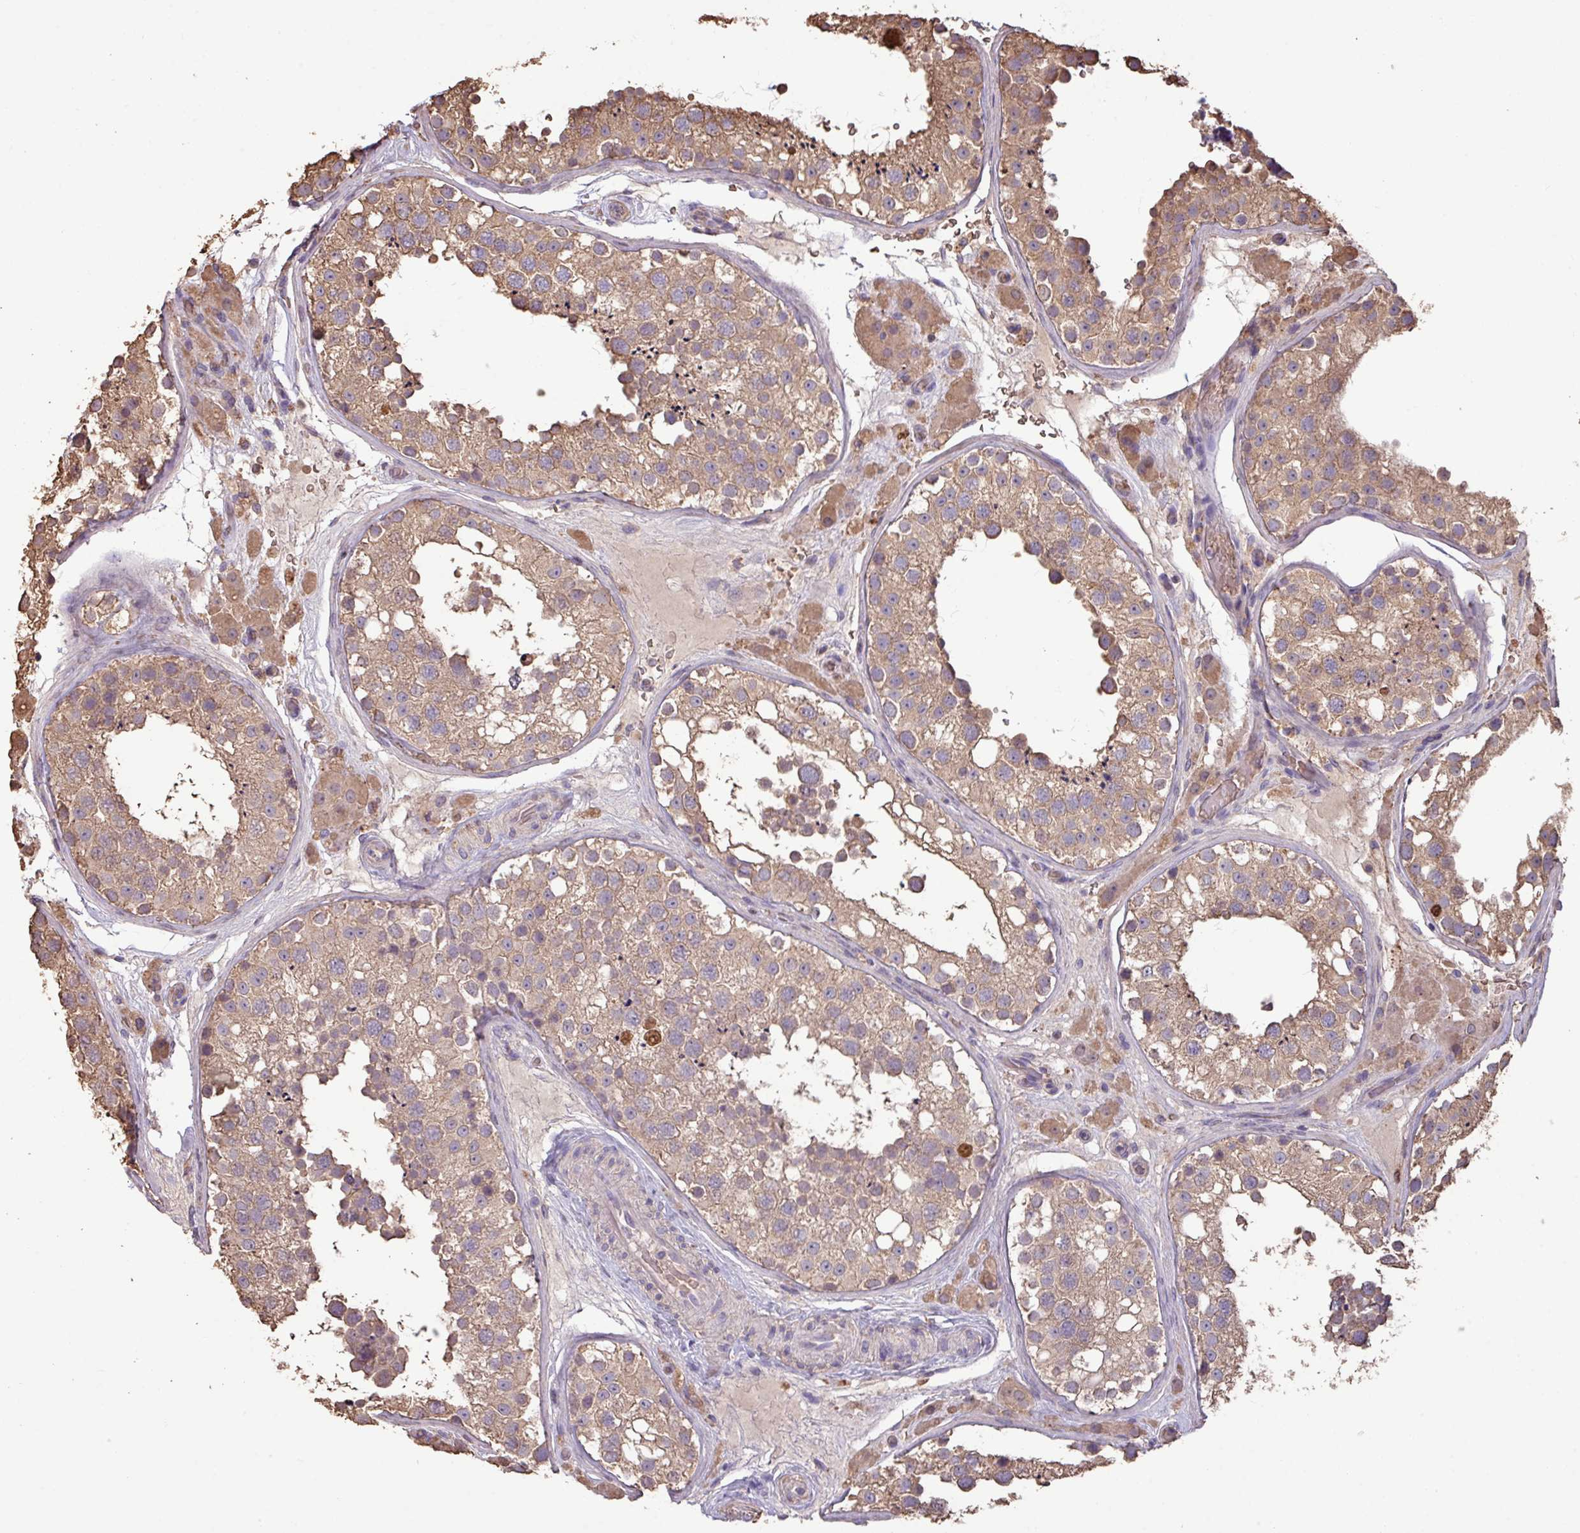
{"staining": {"intensity": "moderate", "quantity": ">75%", "location": "cytoplasmic/membranous"}, "tissue": "testis", "cell_type": "Cells in seminiferous ducts", "image_type": "normal", "snomed": [{"axis": "morphology", "description": "Normal tissue, NOS"}, {"axis": "topography", "description": "Testis"}], "caption": "Human testis stained for a protein (brown) shows moderate cytoplasmic/membranous positive staining in approximately >75% of cells in seminiferous ducts.", "gene": "CAMK2A", "patient": {"sex": "male", "age": 26}}